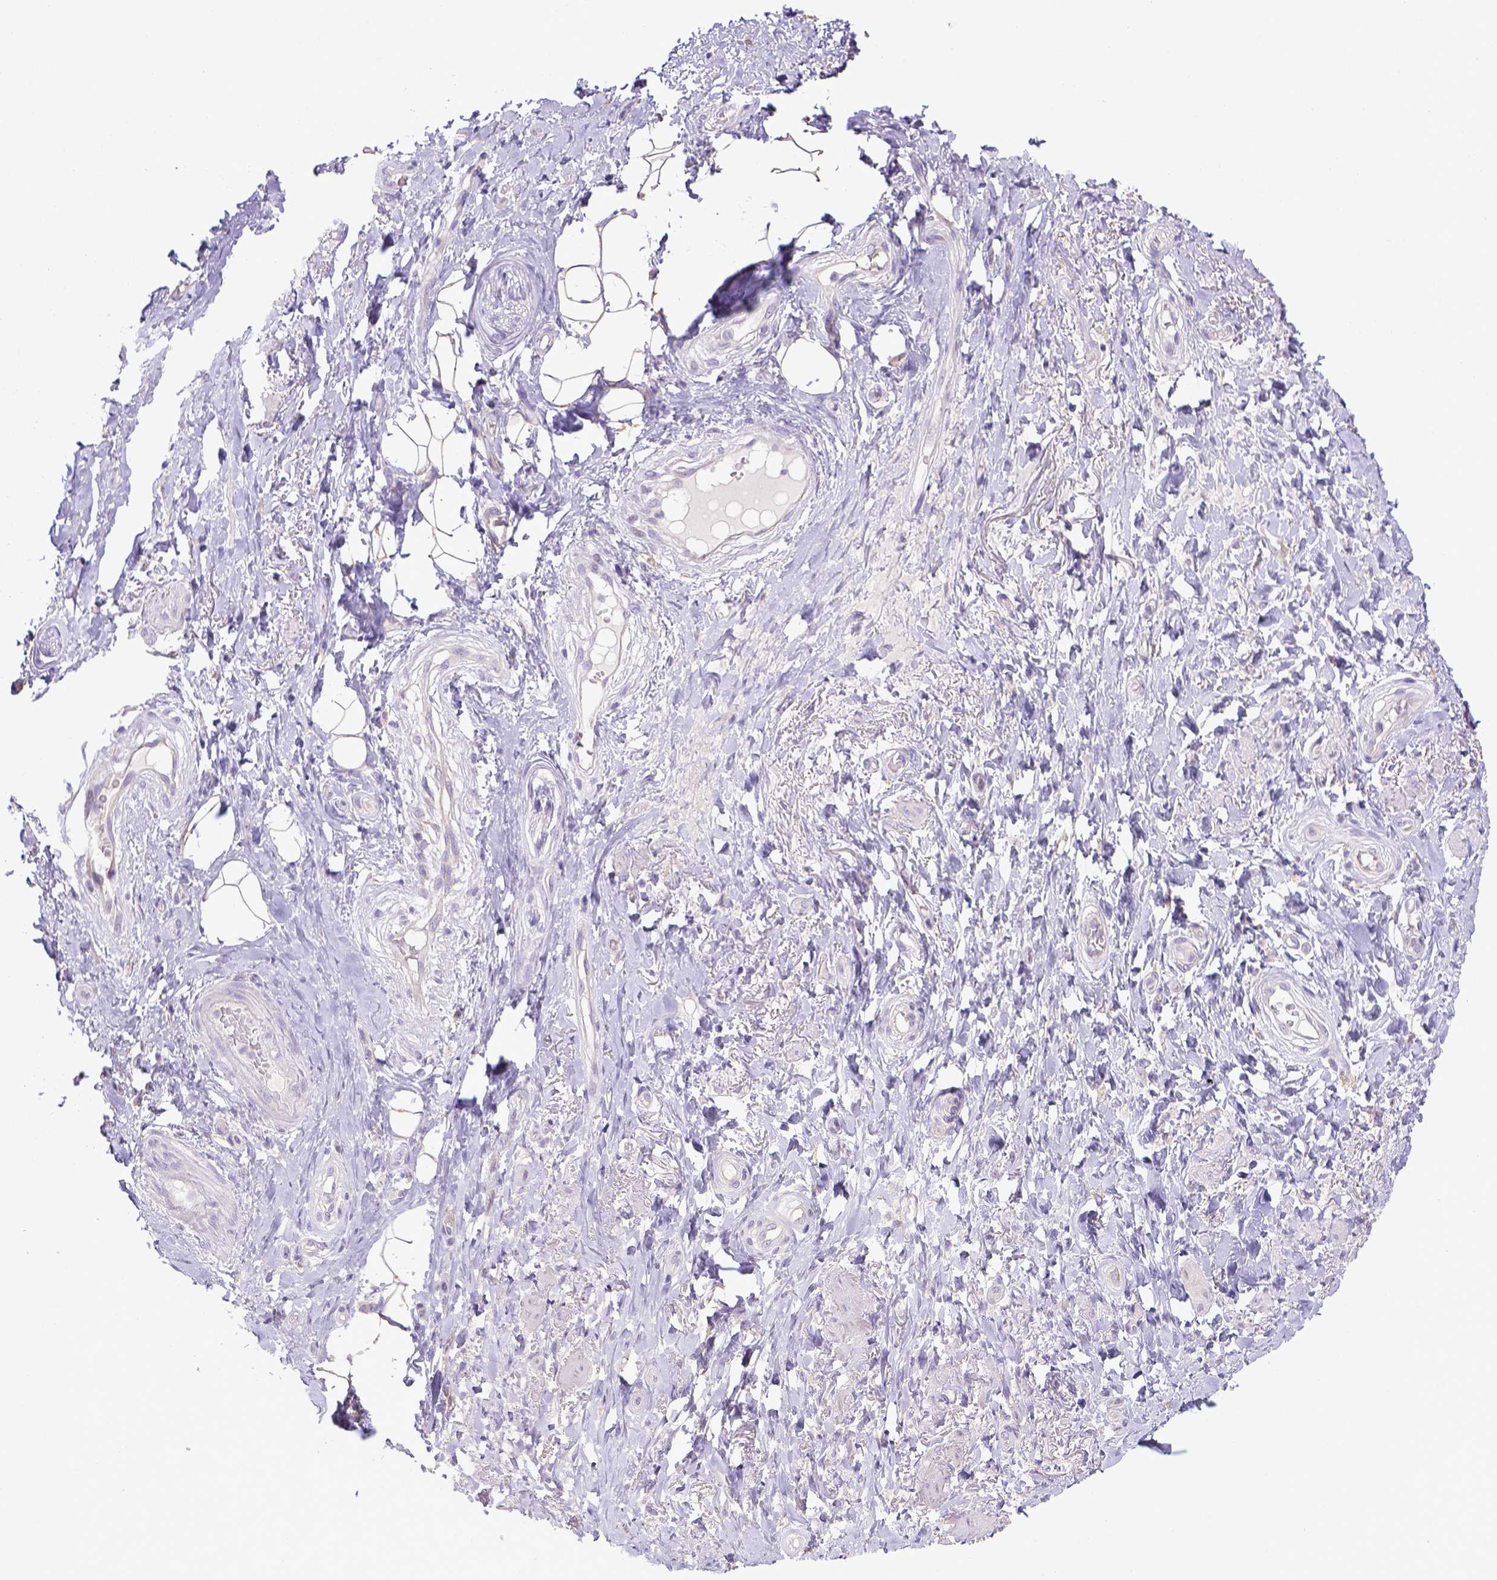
{"staining": {"intensity": "negative", "quantity": "none", "location": "none"}, "tissue": "adipose tissue", "cell_type": "Adipocytes", "image_type": "normal", "snomed": [{"axis": "morphology", "description": "Normal tissue, NOS"}, {"axis": "topography", "description": "Anal"}, {"axis": "topography", "description": "Peripheral nerve tissue"}], "caption": "Protein analysis of normal adipose tissue reveals no significant expression in adipocytes.", "gene": "CD40", "patient": {"sex": "male", "age": 53}}